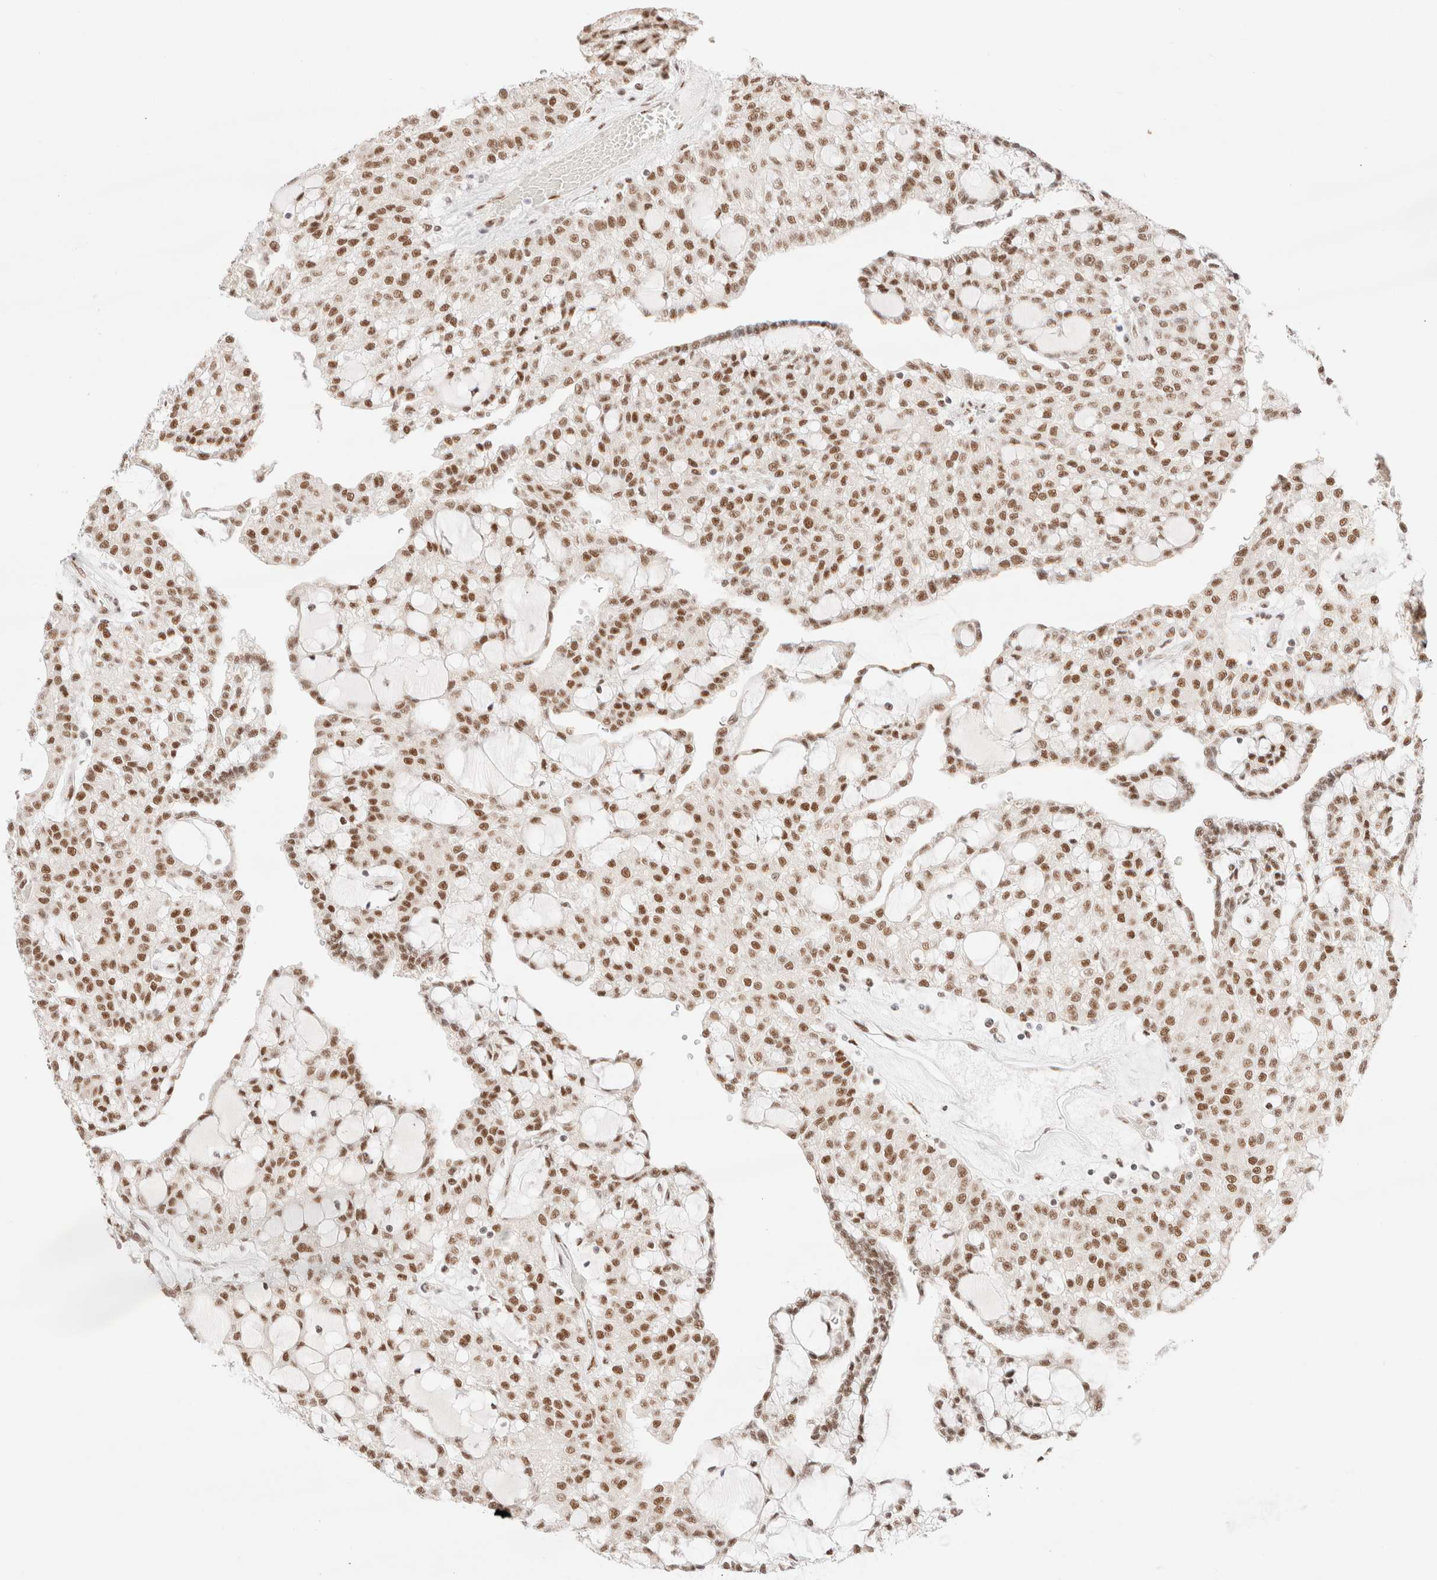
{"staining": {"intensity": "strong", "quantity": ">75%", "location": "nuclear"}, "tissue": "renal cancer", "cell_type": "Tumor cells", "image_type": "cancer", "snomed": [{"axis": "morphology", "description": "Adenocarcinoma, NOS"}, {"axis": "topography", "description": "Kidney"}], "caption": "Human renal cancer (adenocarcinoma) stained with a protein marker demonstrates strong staining in tumor cells.", "gene": "CIC", "patient": {"sex": "male", "age": 63}}